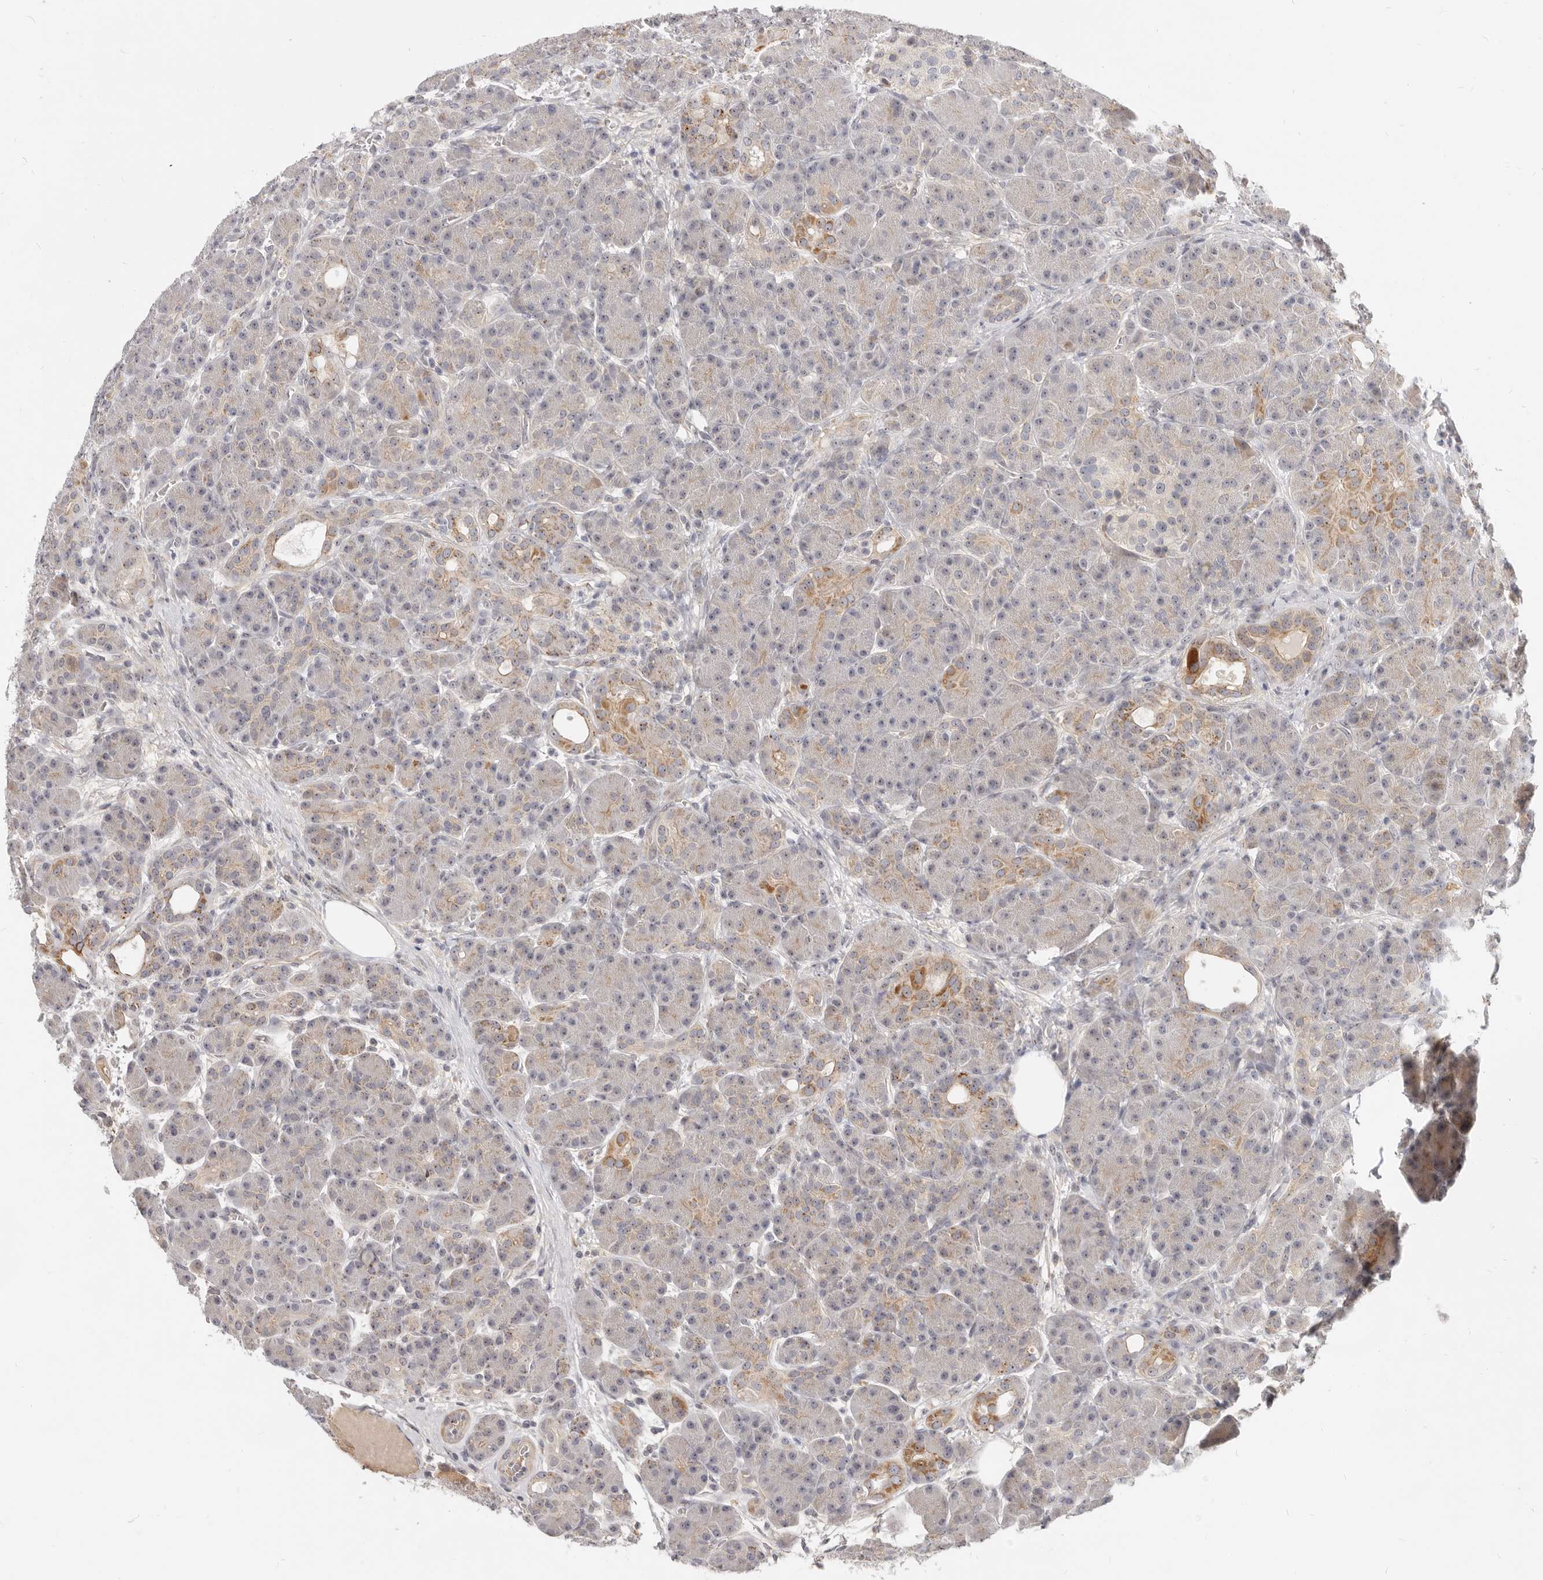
{"staining": {"intensity": "moderate", "quantity": "<25%", "location": "cytoplasmic/membranous"}, "tissue": "pancreas", "cell_type": "Exocrine glandular cells", "image_type": "normal", "snomed": [{"axis": "morphology", "description": "Normal tissue, NOS"}, {"axis": "topography", "description": "Pancreas"}], "caption": "Pancreas stained with a brown dye reveals moderate cytoplasmic/membranous positive expression in approximately <25% of exocrine glandular cells.", "gene": "MICALL2", "patient": {"sex": "male", "age": 63}}